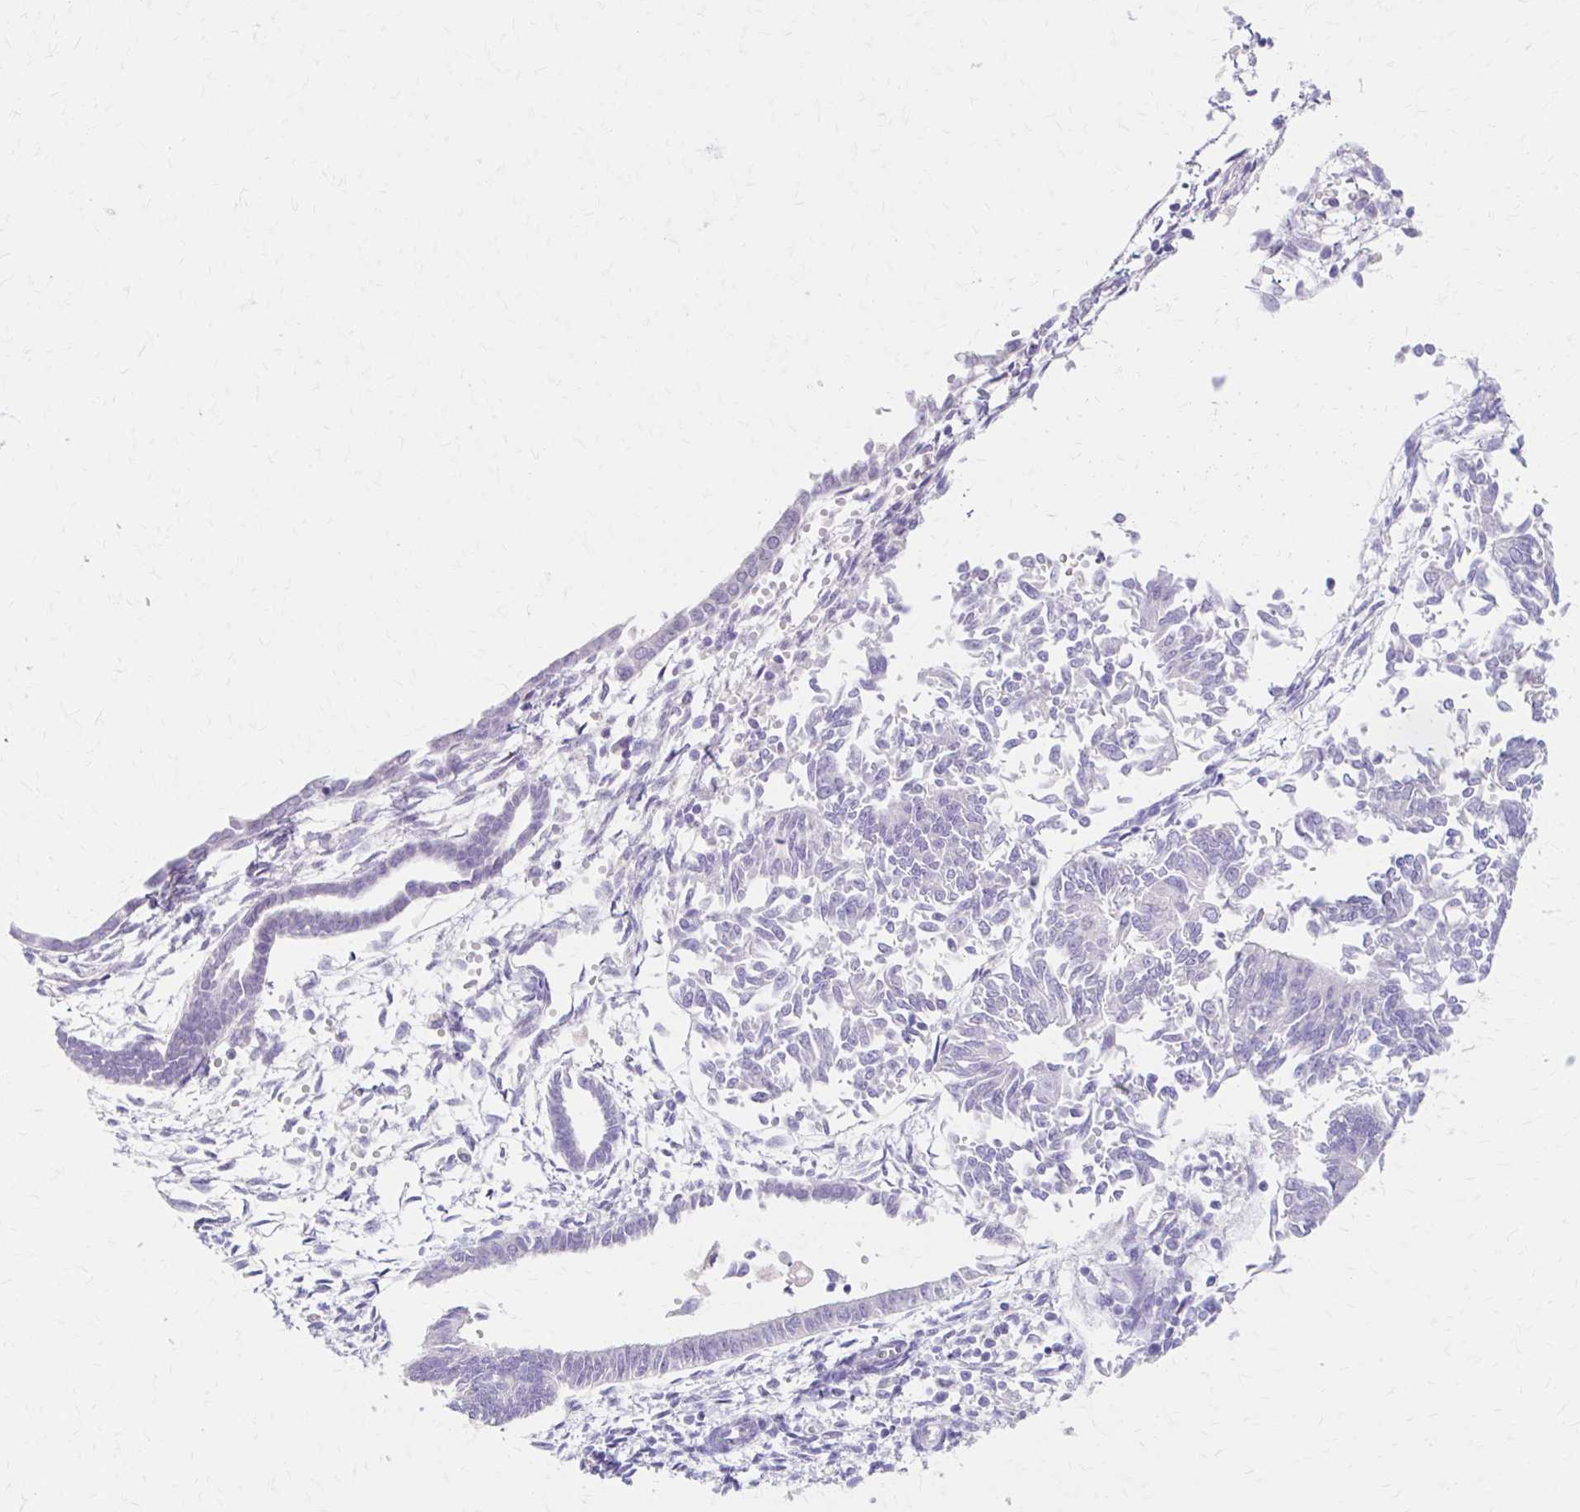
{"staining": {"intensity": "negative", "quantity": "none", "location": "none"}, "tissue": "endometrial cancer", "cell_type": "Tumor cells", "image_type": "cancer", "snomed": [{"axis": "morphology", "description": "Adenocarcinoma, NOS"}, {"axis": "topography", "description": "Endometrium"}], "caption": "High power microscopy photomicrograph of an immunohistochemistry (IHC) micrograph of endometrial adenocarcinoma, revealing no significant positivity in tumor cells.", "gene": "AZGP1", "patient": {"sex": "female", "age": 65}}